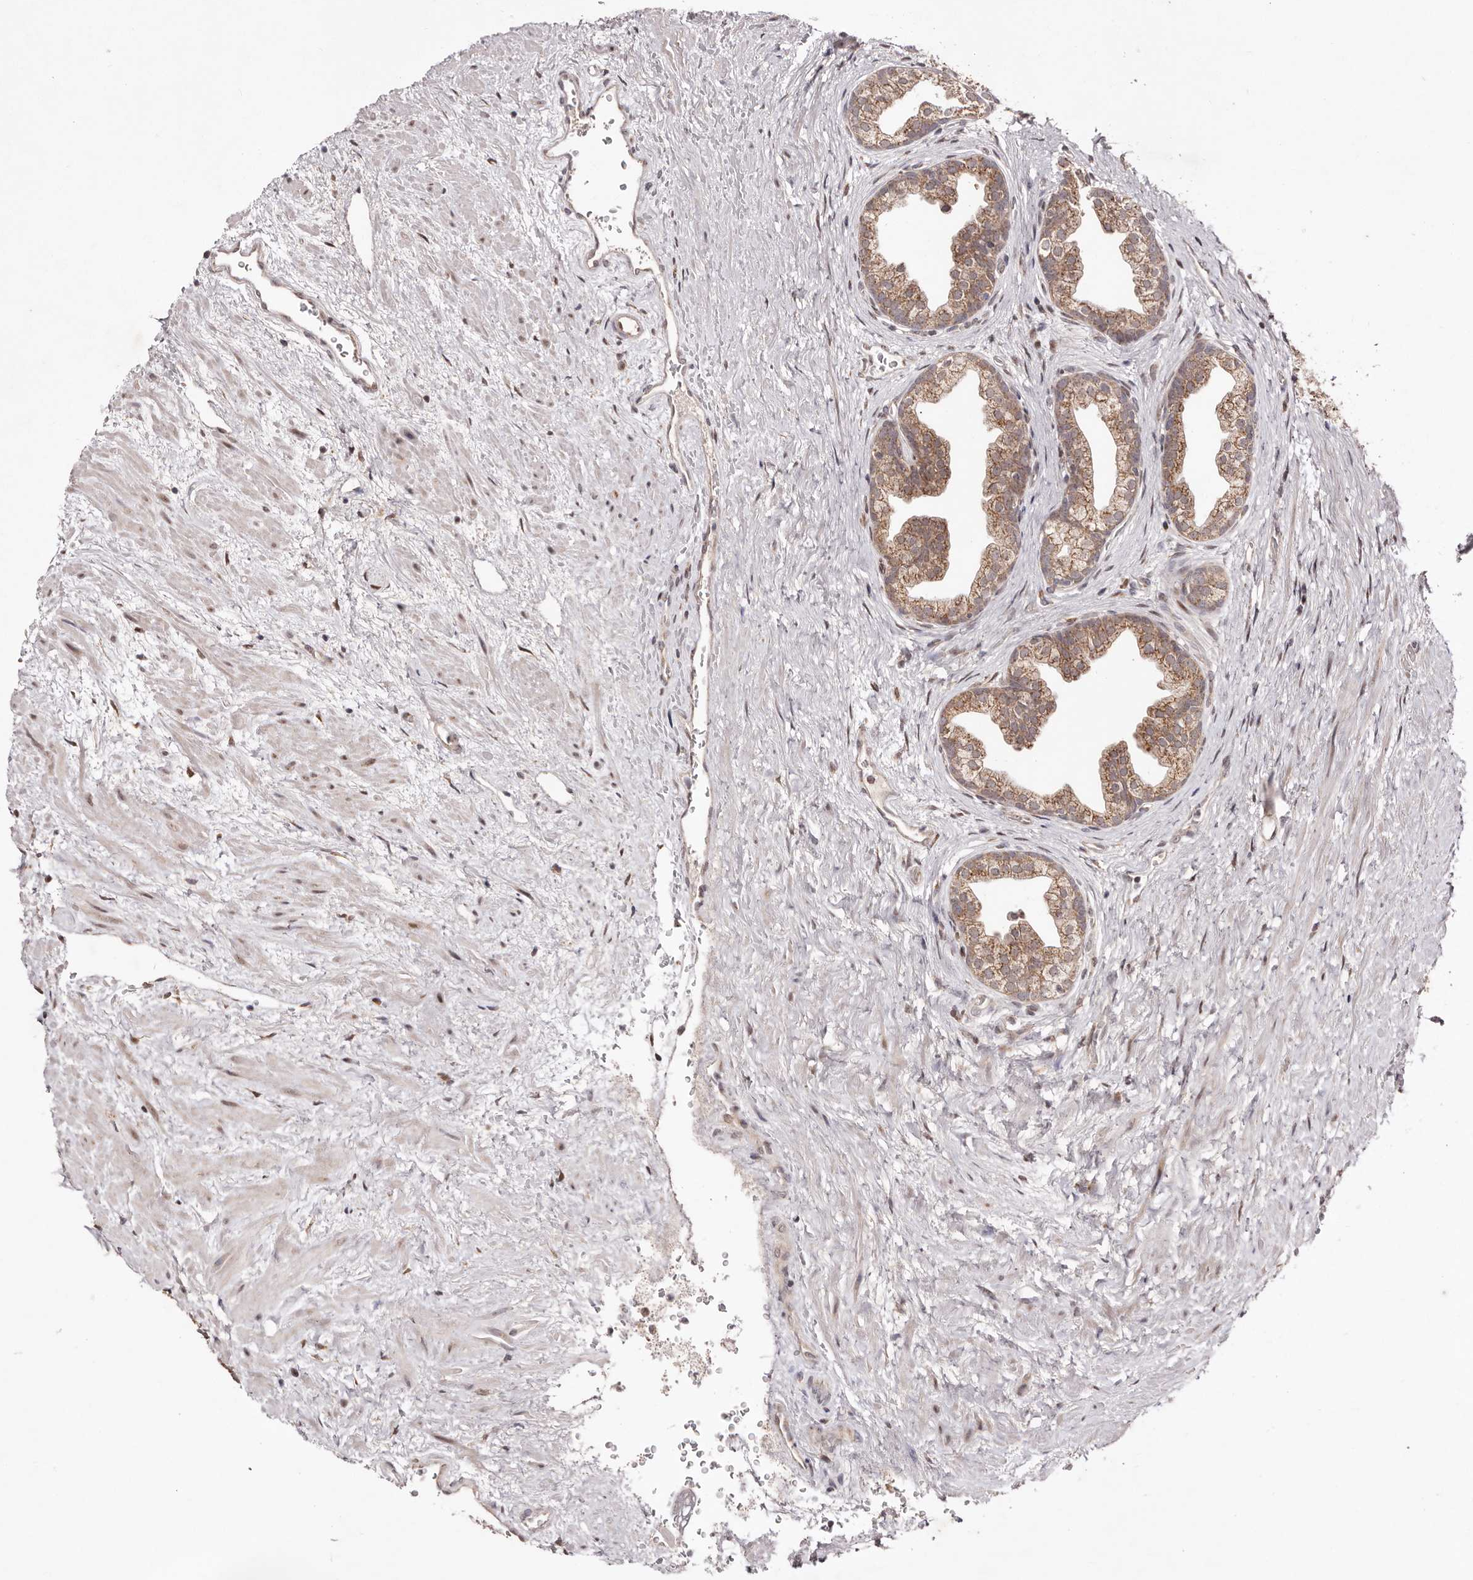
{"staining": {"intensity": "moderate", "quantity": ">75%", "location": "cytoplasmic/membranous"}, "tissue": "prostate", "cell_type": "Glandular cells", "image_type": "normal", "snomed": [{"axis": "morphology", "description": "Normal tissue, NOS"}, {"axis": "topography", "description": "Prostate"}], "caption": "This micrograph exhibits unremarkable prostate stained with IHC to label a protein in brown. The cytoplasmic/membranous of glandular cells show moderate positivity for the protein. Nuclei are counter-stained blue.", "gene": "EGR3", "patient": {"sex": "male", "age": 48}}